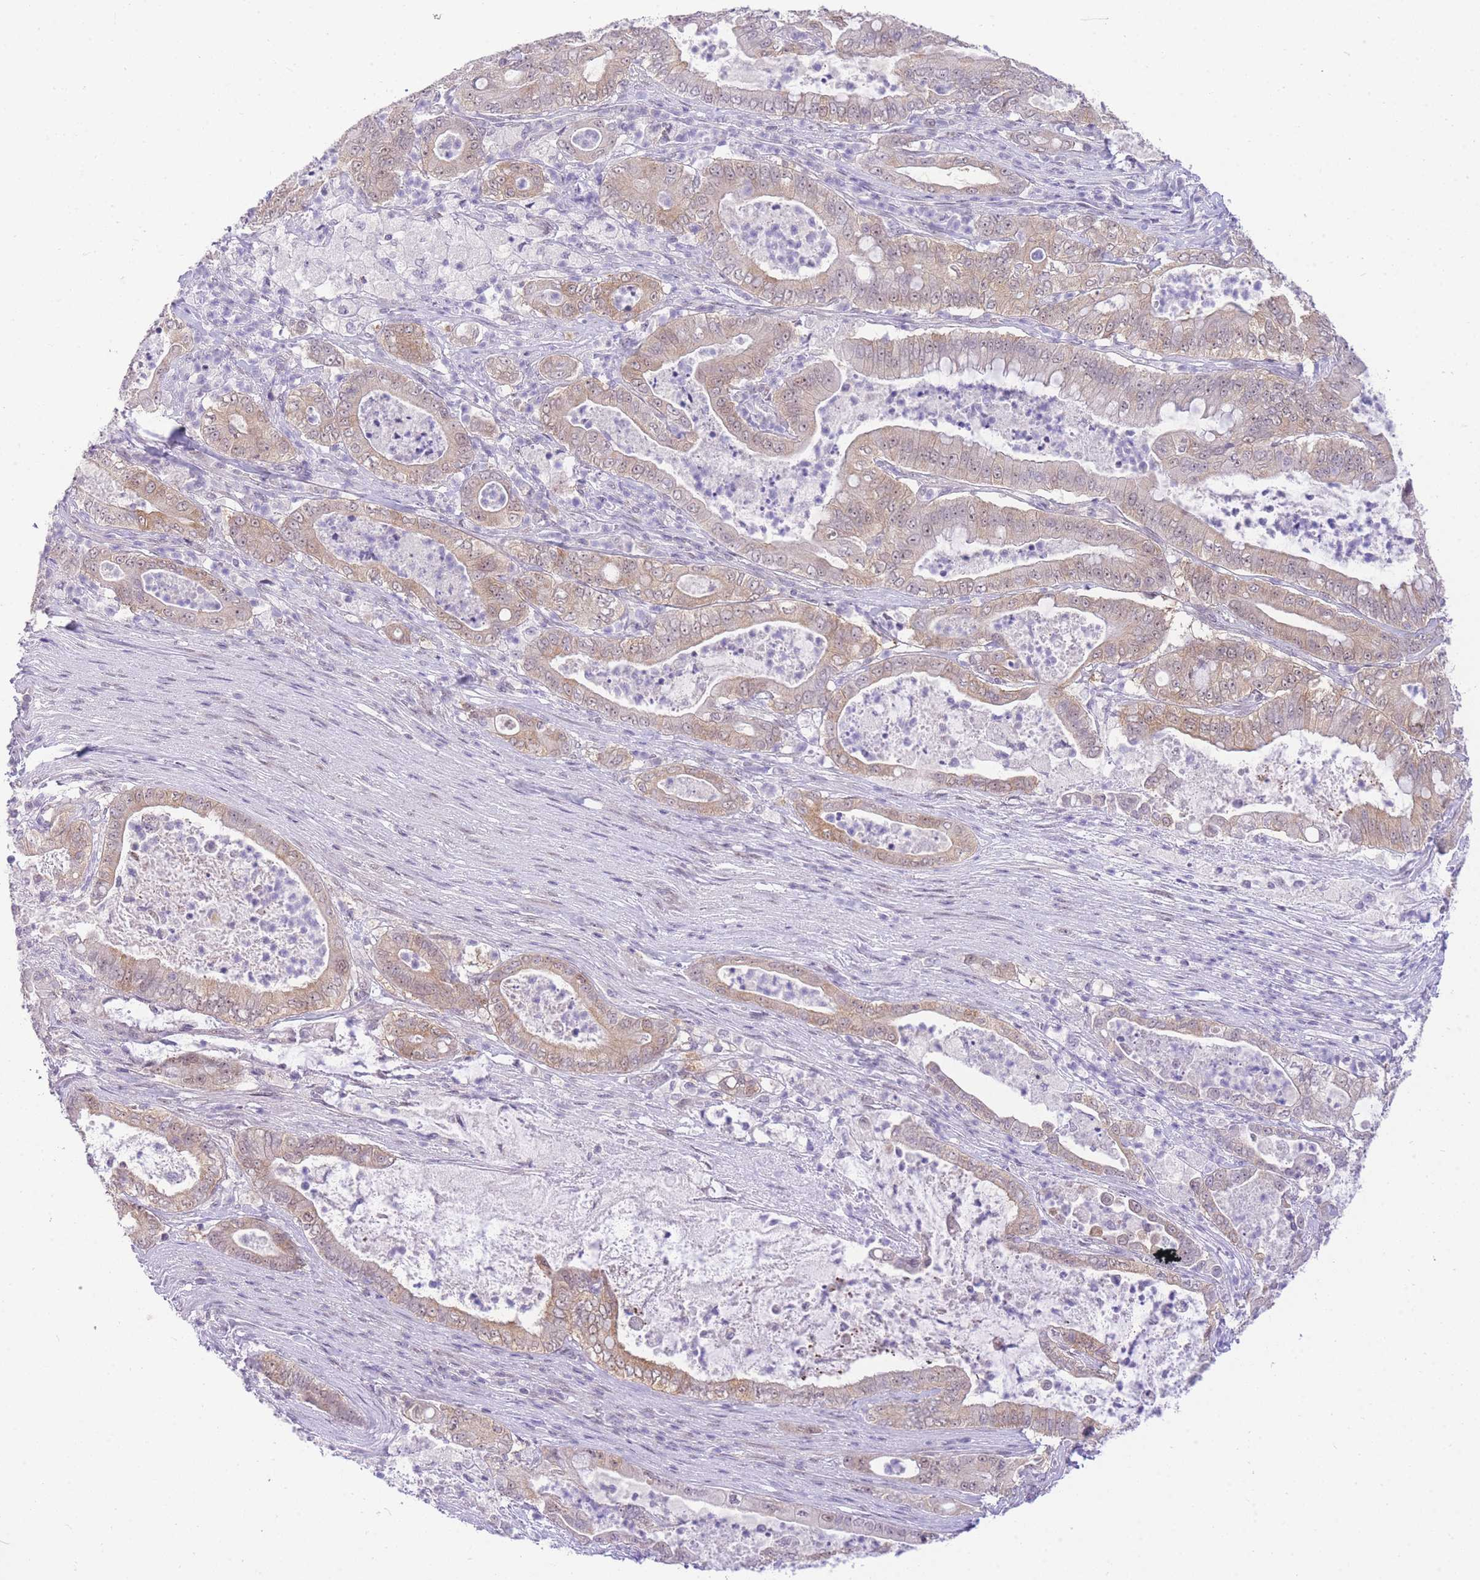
{"staining": {"intensity": "weak", "quantity": ">75%", "location": "cytoplasmic/membranous,nuclear"}, "tissue": "pancreatic cancer", "cell_type": "Tumor cells", "image_type": "cancer", "snomed": [{"axis": "morphology", "description": "Adenocarcinoma, NOS"}, {"axis": "topography", "description": "Pancreas"}], "caption": "There is low levels of weak cytoplasmic/membranous and nuclear staining in tumor cells of adenocarcinoma (pancreatic), as demonstrated by immunohistochemical staining (brown color).", "gene": "STK39", "patient": {"sex": "male", "age": 71}}